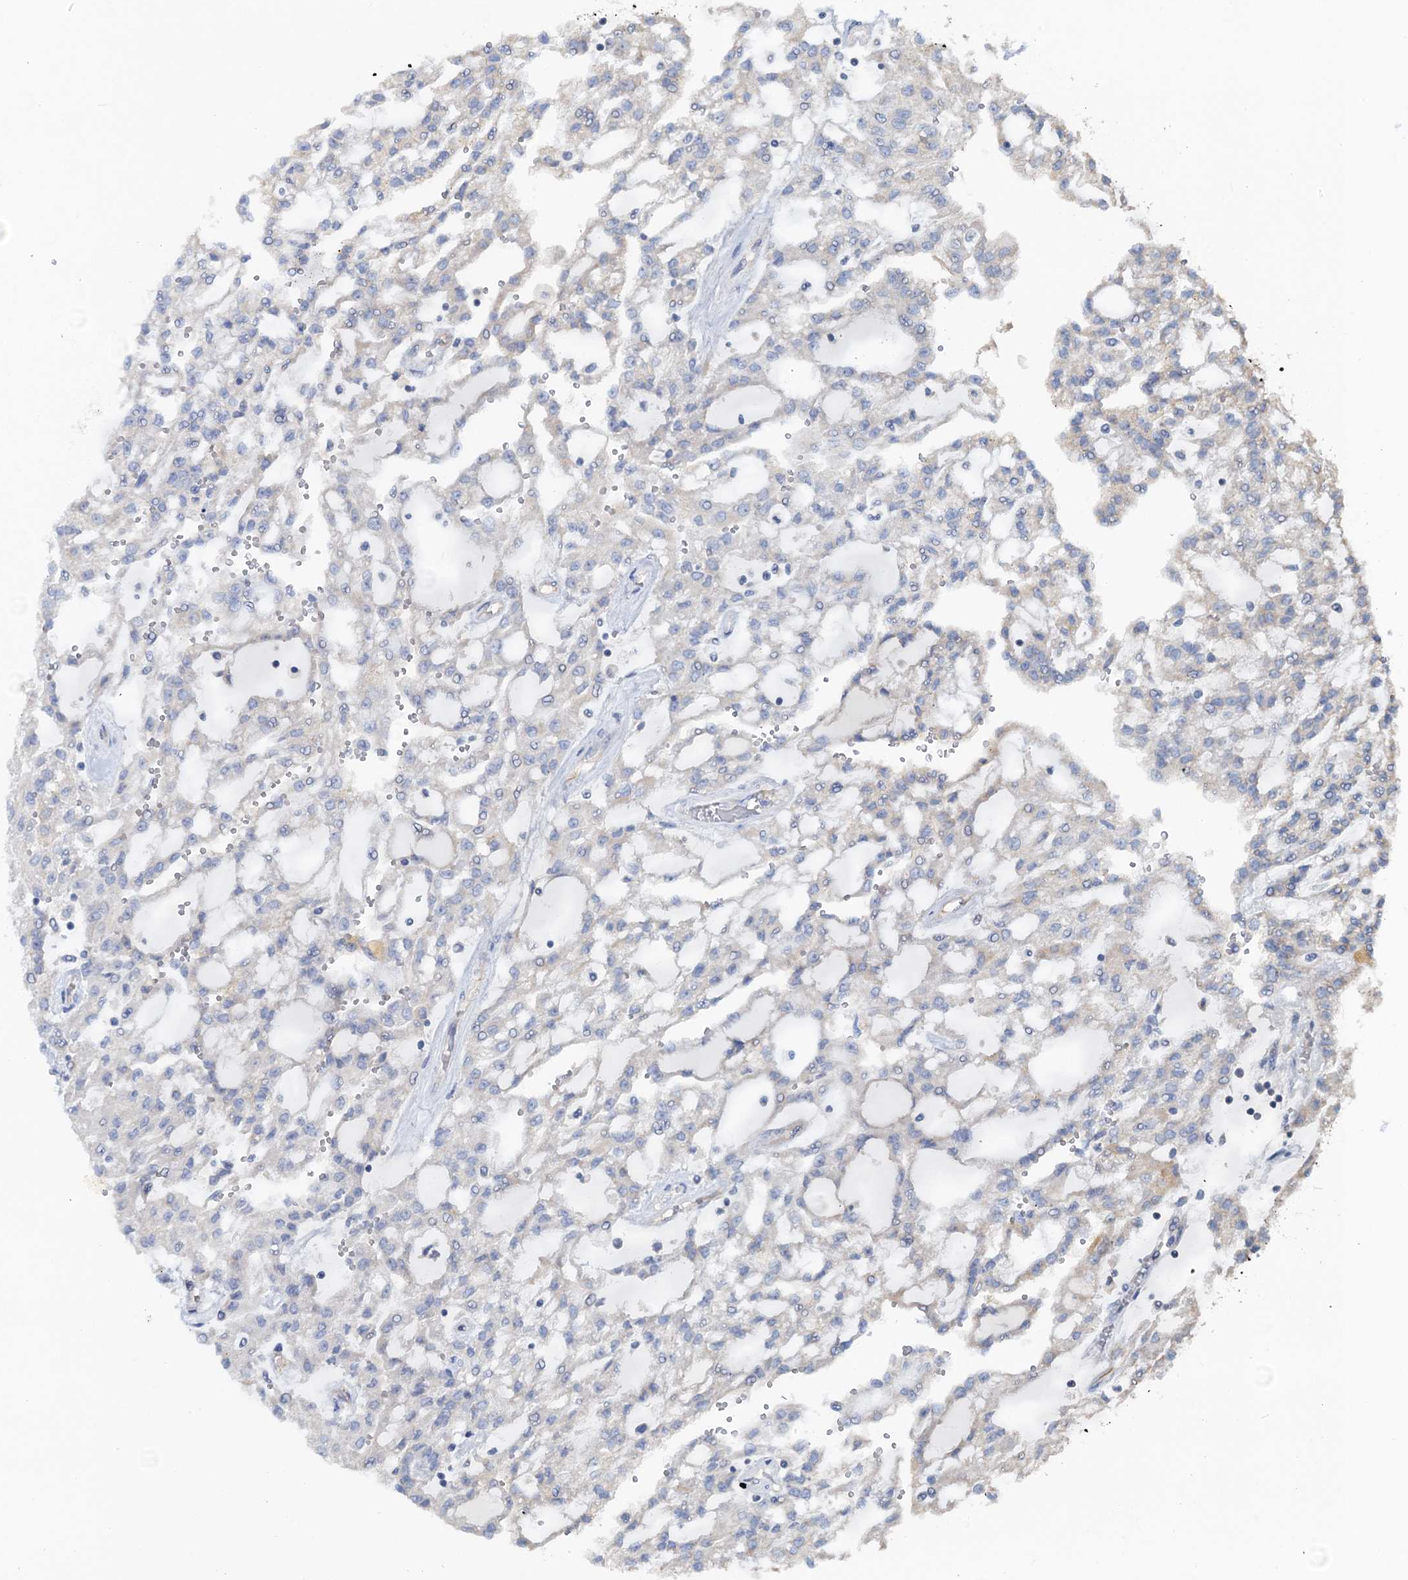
{"staining": {"intensity": "negative", "quantity": "none", "location": "none"}, "tissue": "renal cancer", "cell_type": "Tumor cells", "image_type": "cancer", "snomed": [{"axis": "morphology", "description": "Adenocarcinoma, NOS"}, {"axis": "topography", "description": "Kidney"}], "caption": "The immunohistochemistry image has no significant positivity in tumor cells of renal adenocarcinoma tissue.", "gene": "PLLP", "patient": {"sex": "male", "age": 63}}